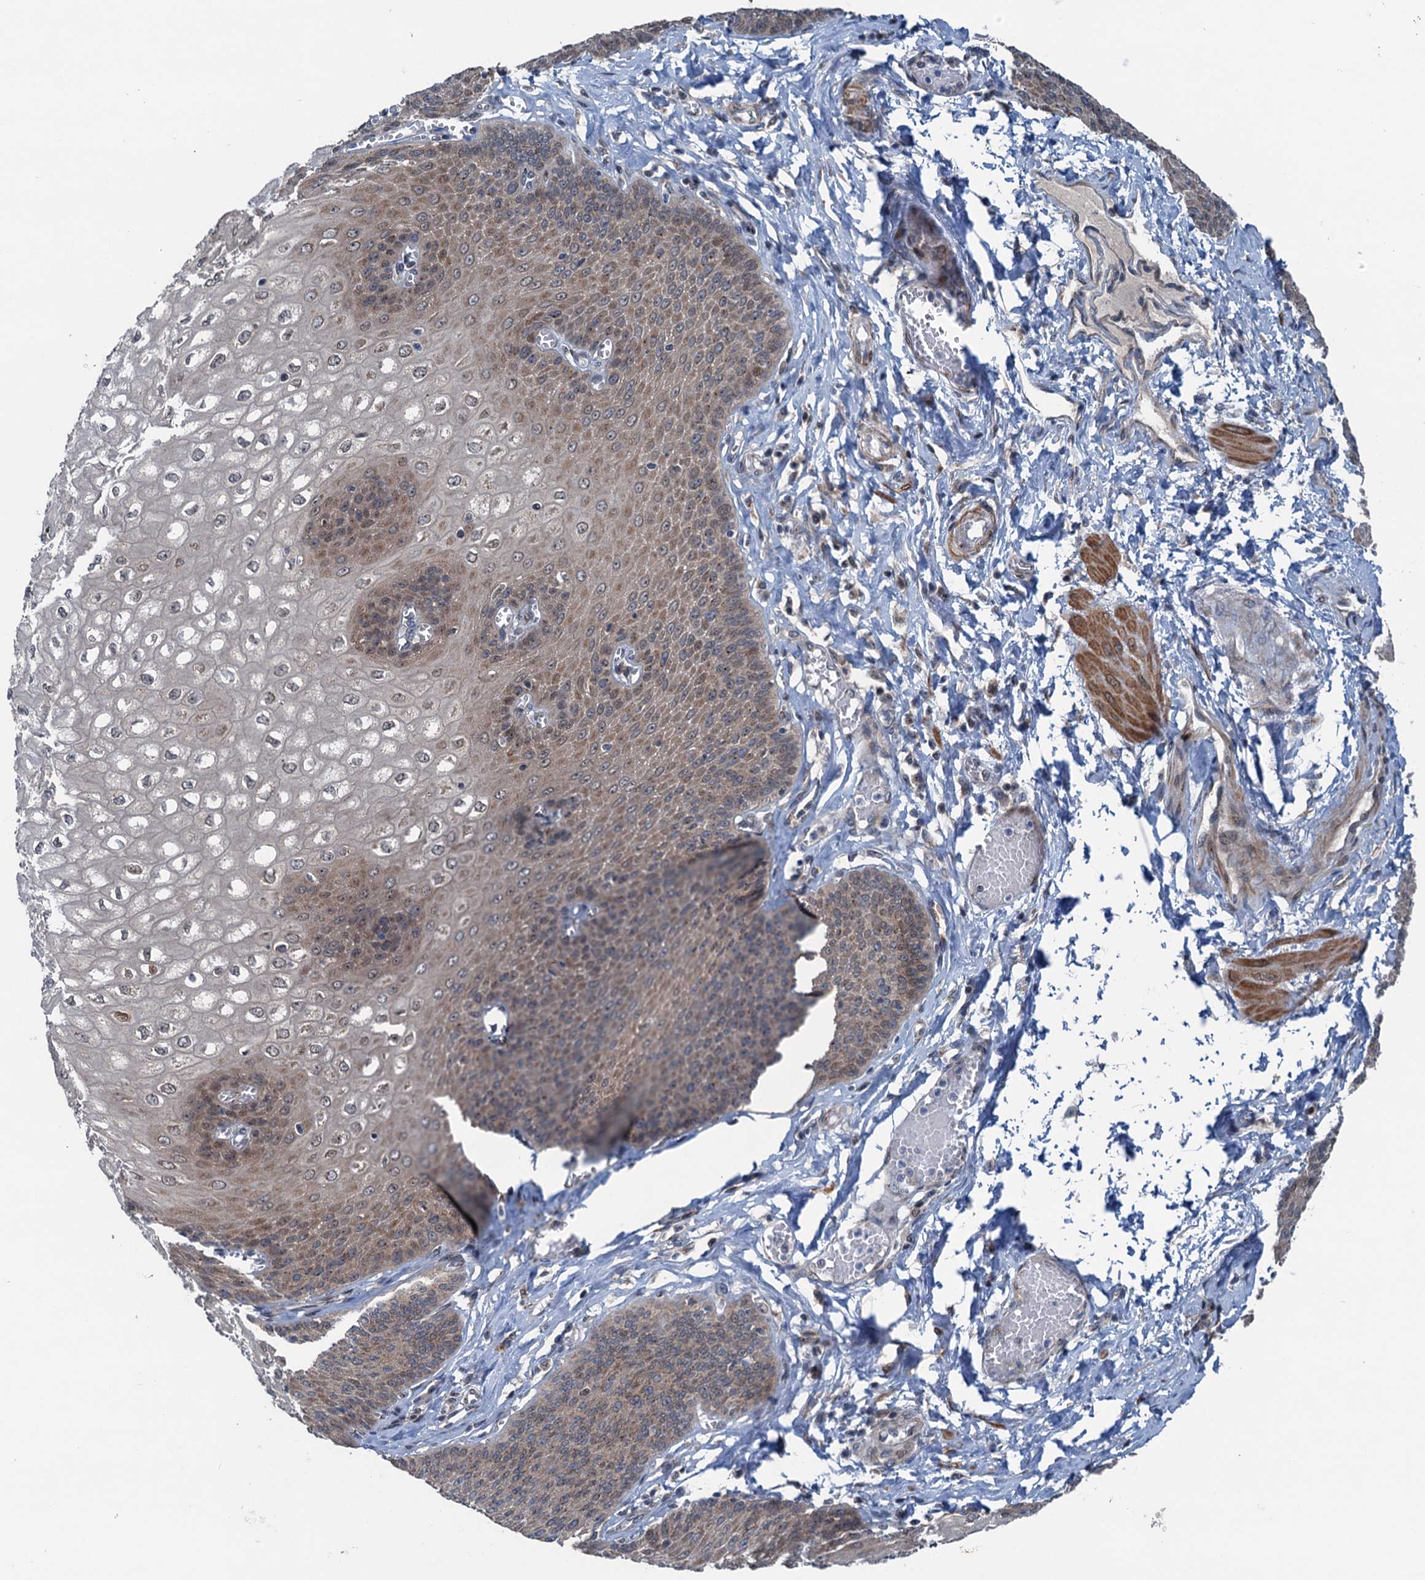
{"staining": {"intensity": "moderate", "quantity": "25%-75%", "location": "cytoplasmic/membranous,nuclear"}, "tissue": "esophagus", "cell_type": "Squamous epithelial cells", "image_type": "normal", "snomed": [{"axis": "morphology", "description": "Normal tissue, NOS"}, {"axis": "topography", "description": "Esophagus"}], "caption": "Squamous epithelial cells display medium levels of moderate cytoplasmic/membranous,nuclear staining in about 25%-75% of cells in benign esophagus.", "gene": "DYNC2I2", "patient": {"sex": "male", "age": 60}}